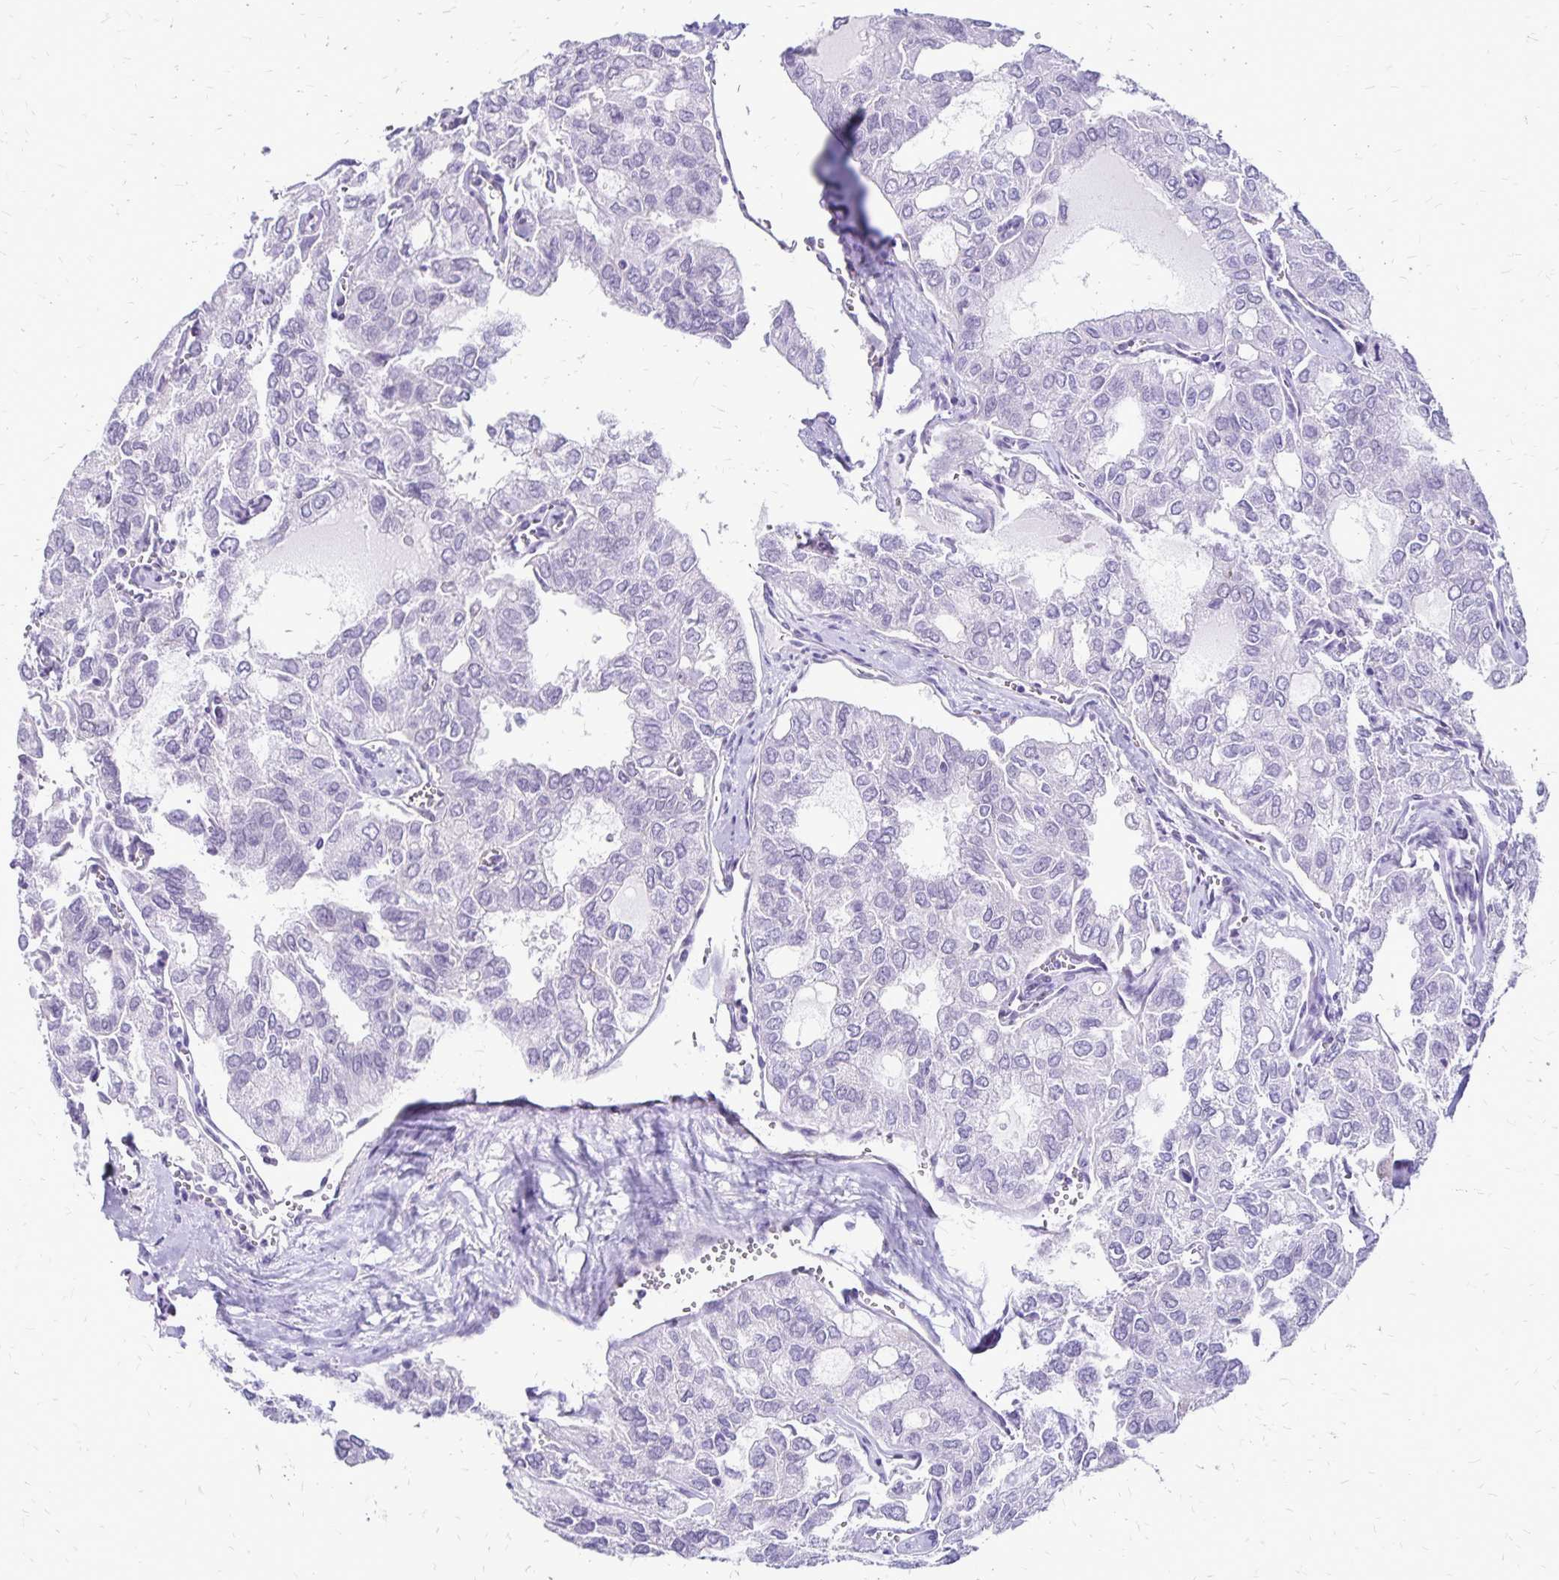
{"staining": {"intensity": "negative", "quantity": "none", "location": "none"}, "tissue": "thyroid cancer", "cell_type": "Tumor cells", "image_type": "cancer", "snomed": [{"axis": "morphology", "description": "Follicular adenoma carcinoma, NOS"}, {"axis": "topography", "description": "Thyroid gland"}], "caption": "There is no significant positivity in tumor cells of thyroid follicular adenoma carcinoma.", "gene": "TNS3", "patient": {"sex": "male", "age": 75}}